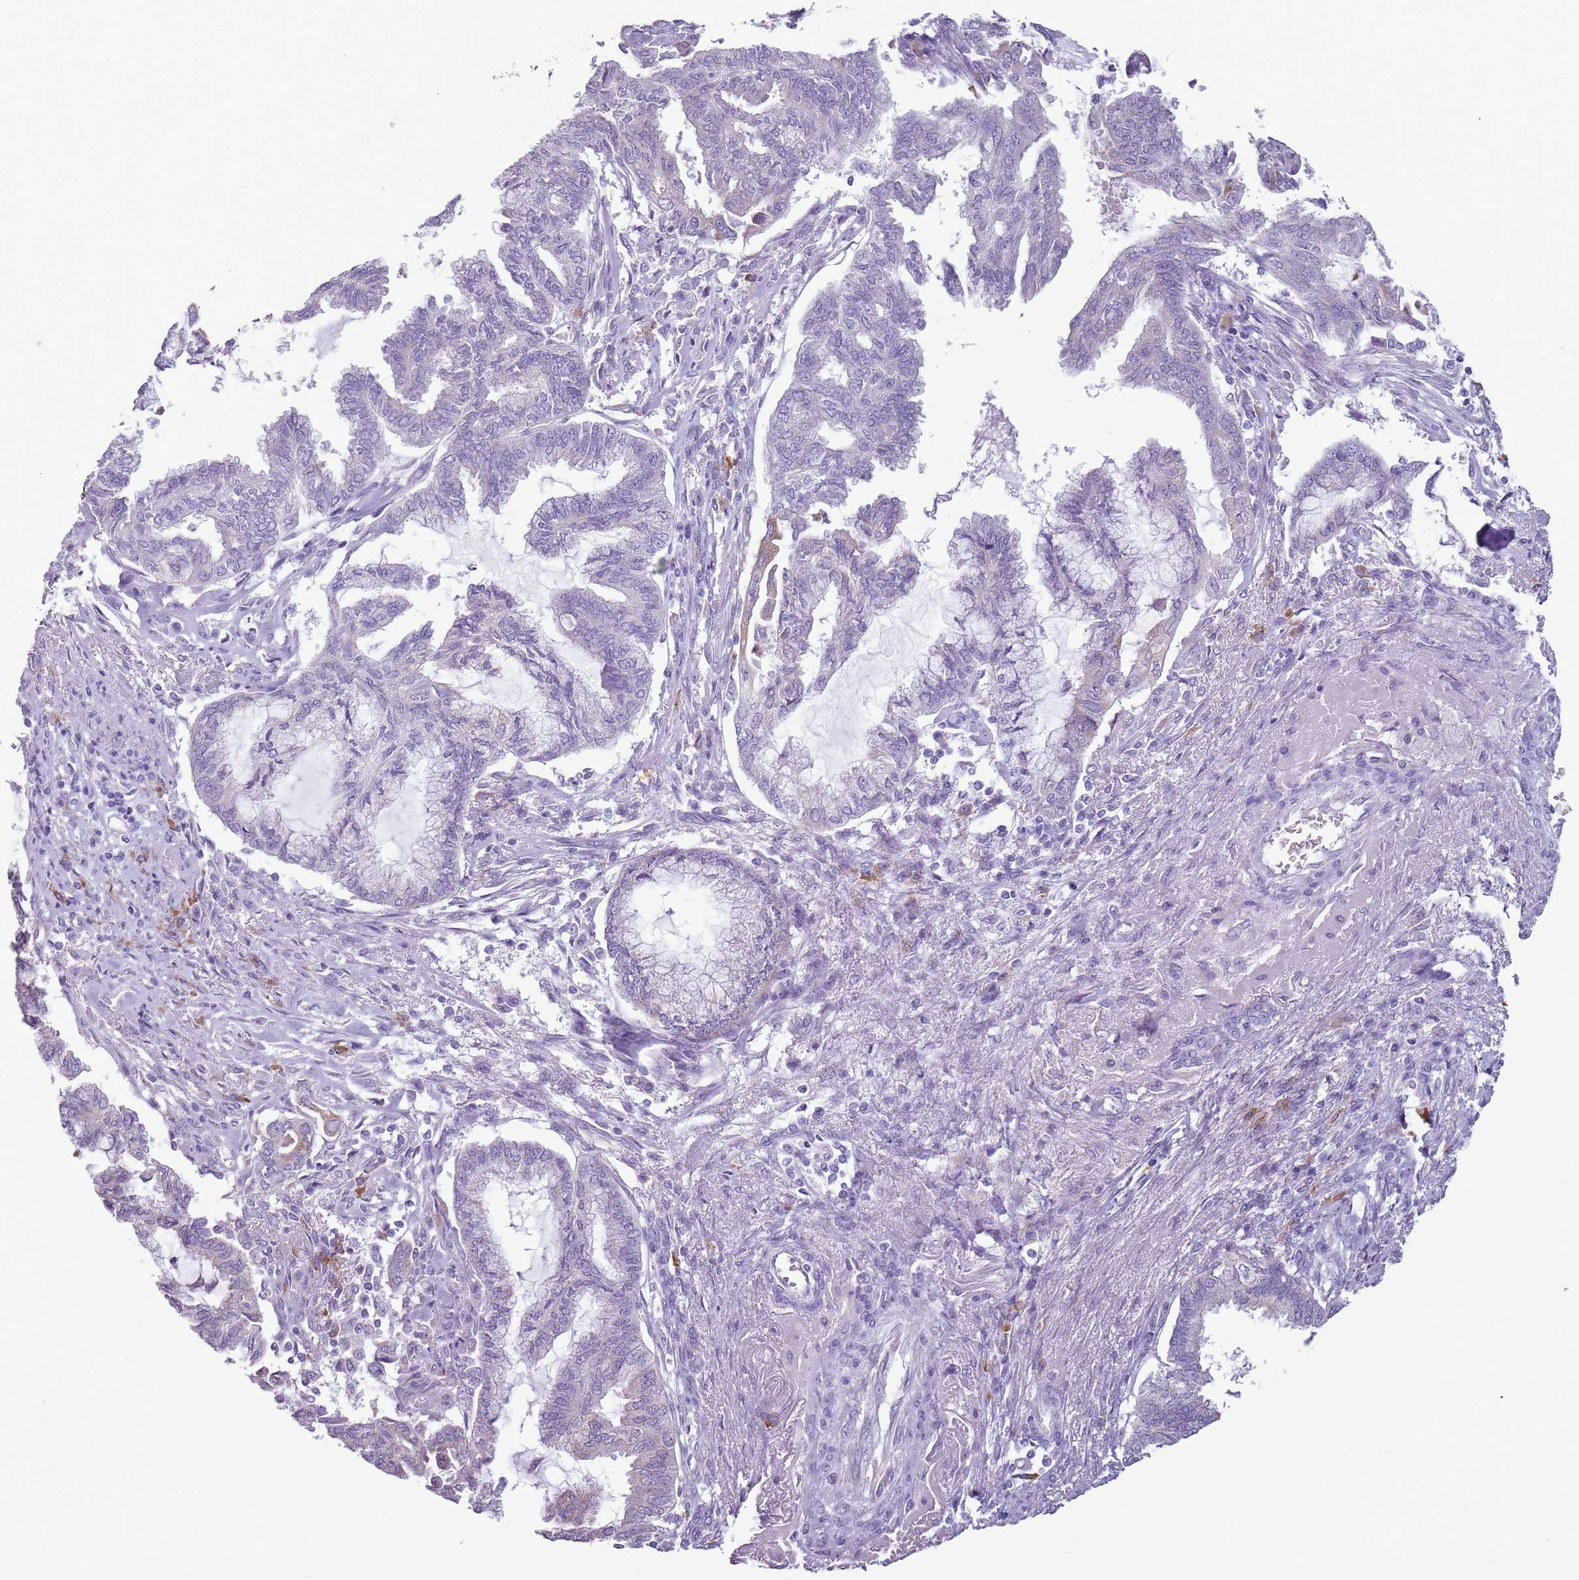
{"staining": {"intensity": "weak", "quantity": "<25%", "location": "cytoplasmic/membranous"}, "tissue": "endometrial cancer", "cell_type": "Tumor cells", "image_type": "cancer", "snomed": [{"axis": "morphology", "description": "Adenocarcinoma, NOS"}, {"axis": "topography", "description": "Endometrium"}], "caption": "This is an IHC histopathology image of endometrial adenocarcinoma. There is no expression in tumor cells.", "gene": "HYOU1", "patient": {"sex": "female", "age": 86}}